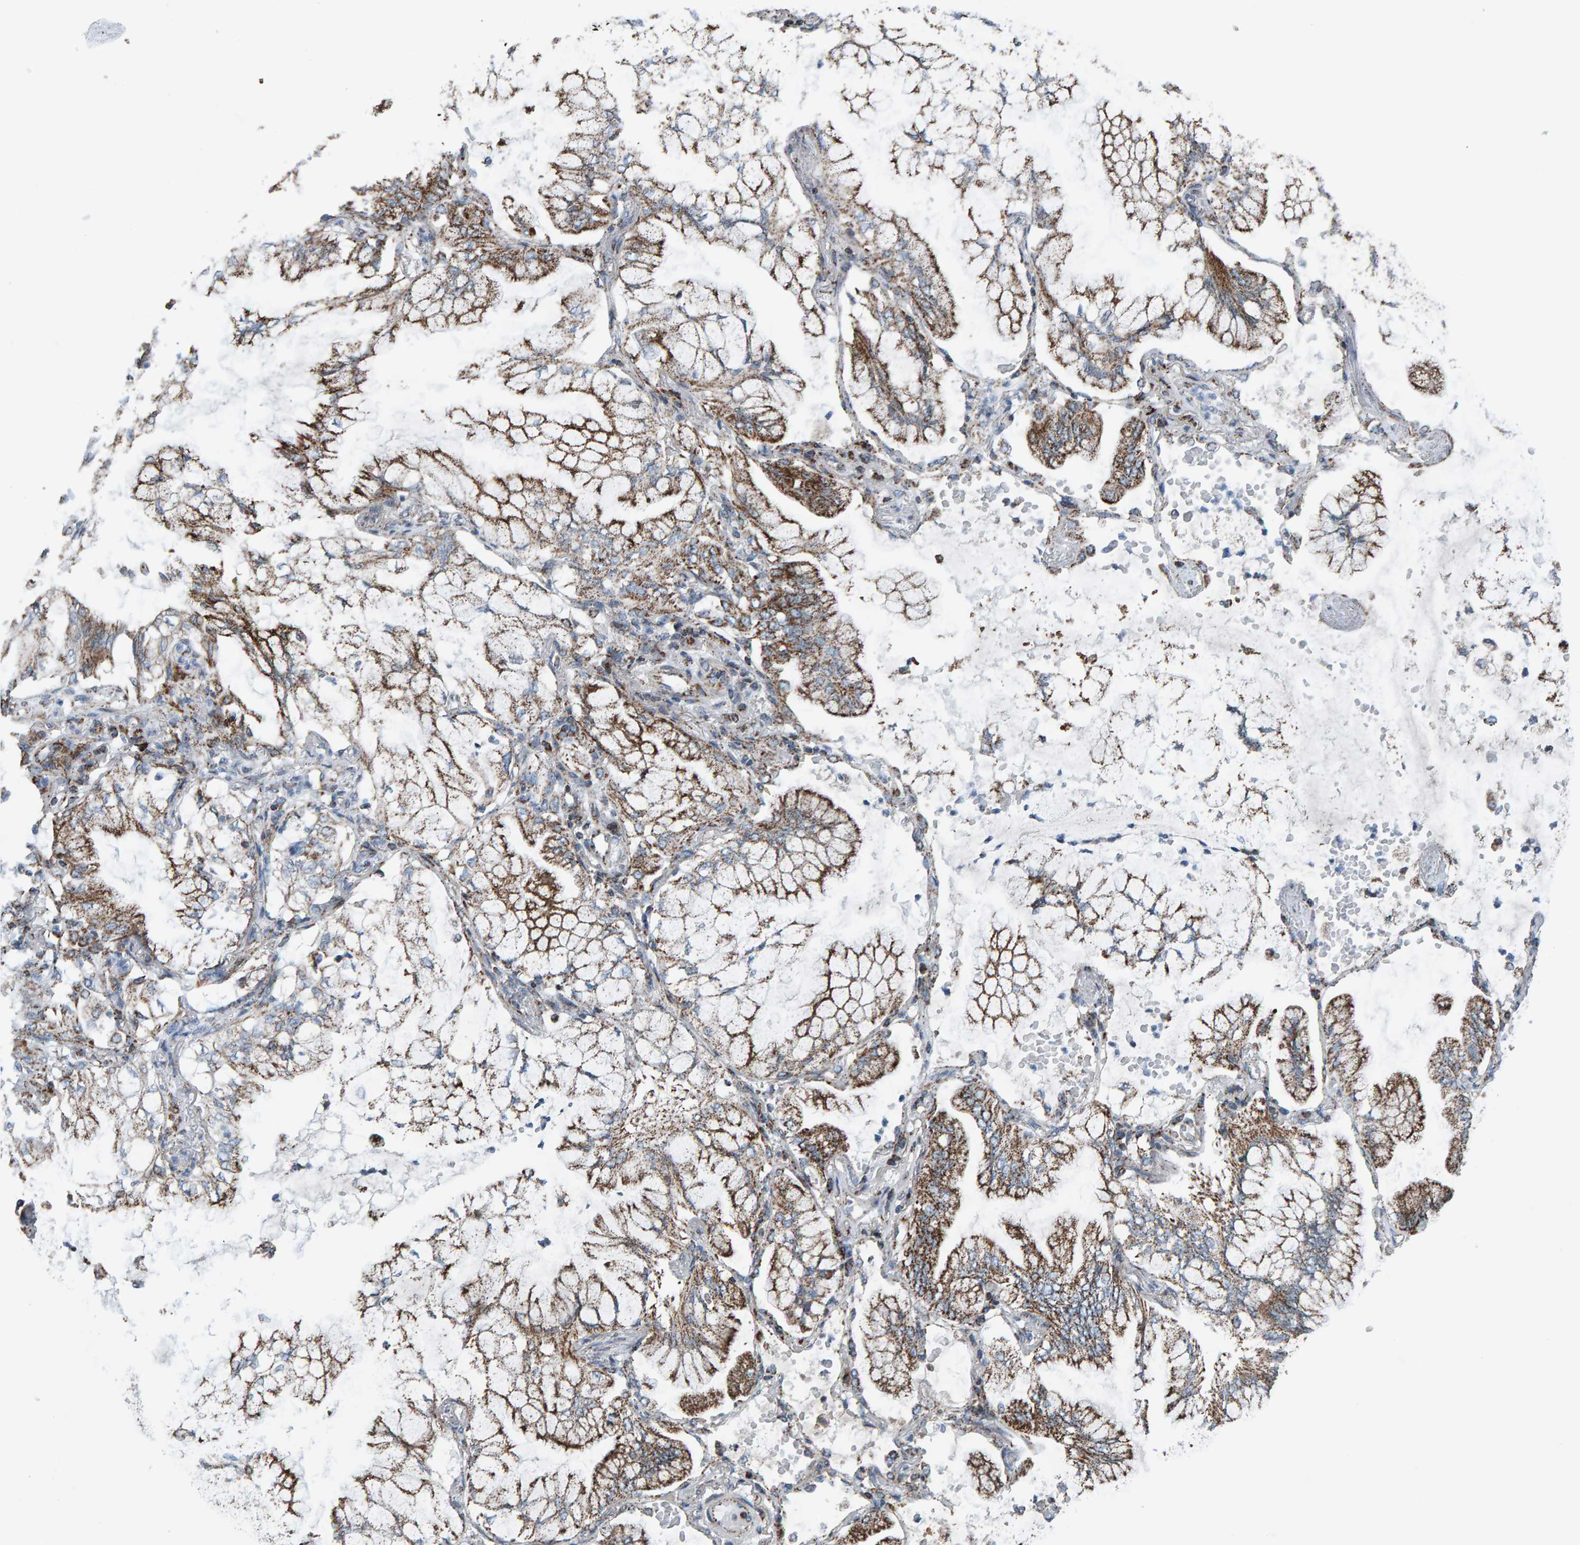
{"staining": {"intensity": "moderate", "quantity": ">75%", "location": "cytoplasmic/membranous"}, "tissue": "lung cancer", "cell_type": "Tumor cells", "image_type": "cancer", "snomed": [{"axis": "morphology", "description": "Adenocarcinoma, NOS"}, {"axis": "topography", "description": "Lung"}], "caption": "Lung cancer stained for a protein demonstrates moderate cytoplasmic/membranous positivity in tumor cells.", "gene": "ZNF48", "patient": {"sex": "female", "age": 70}}